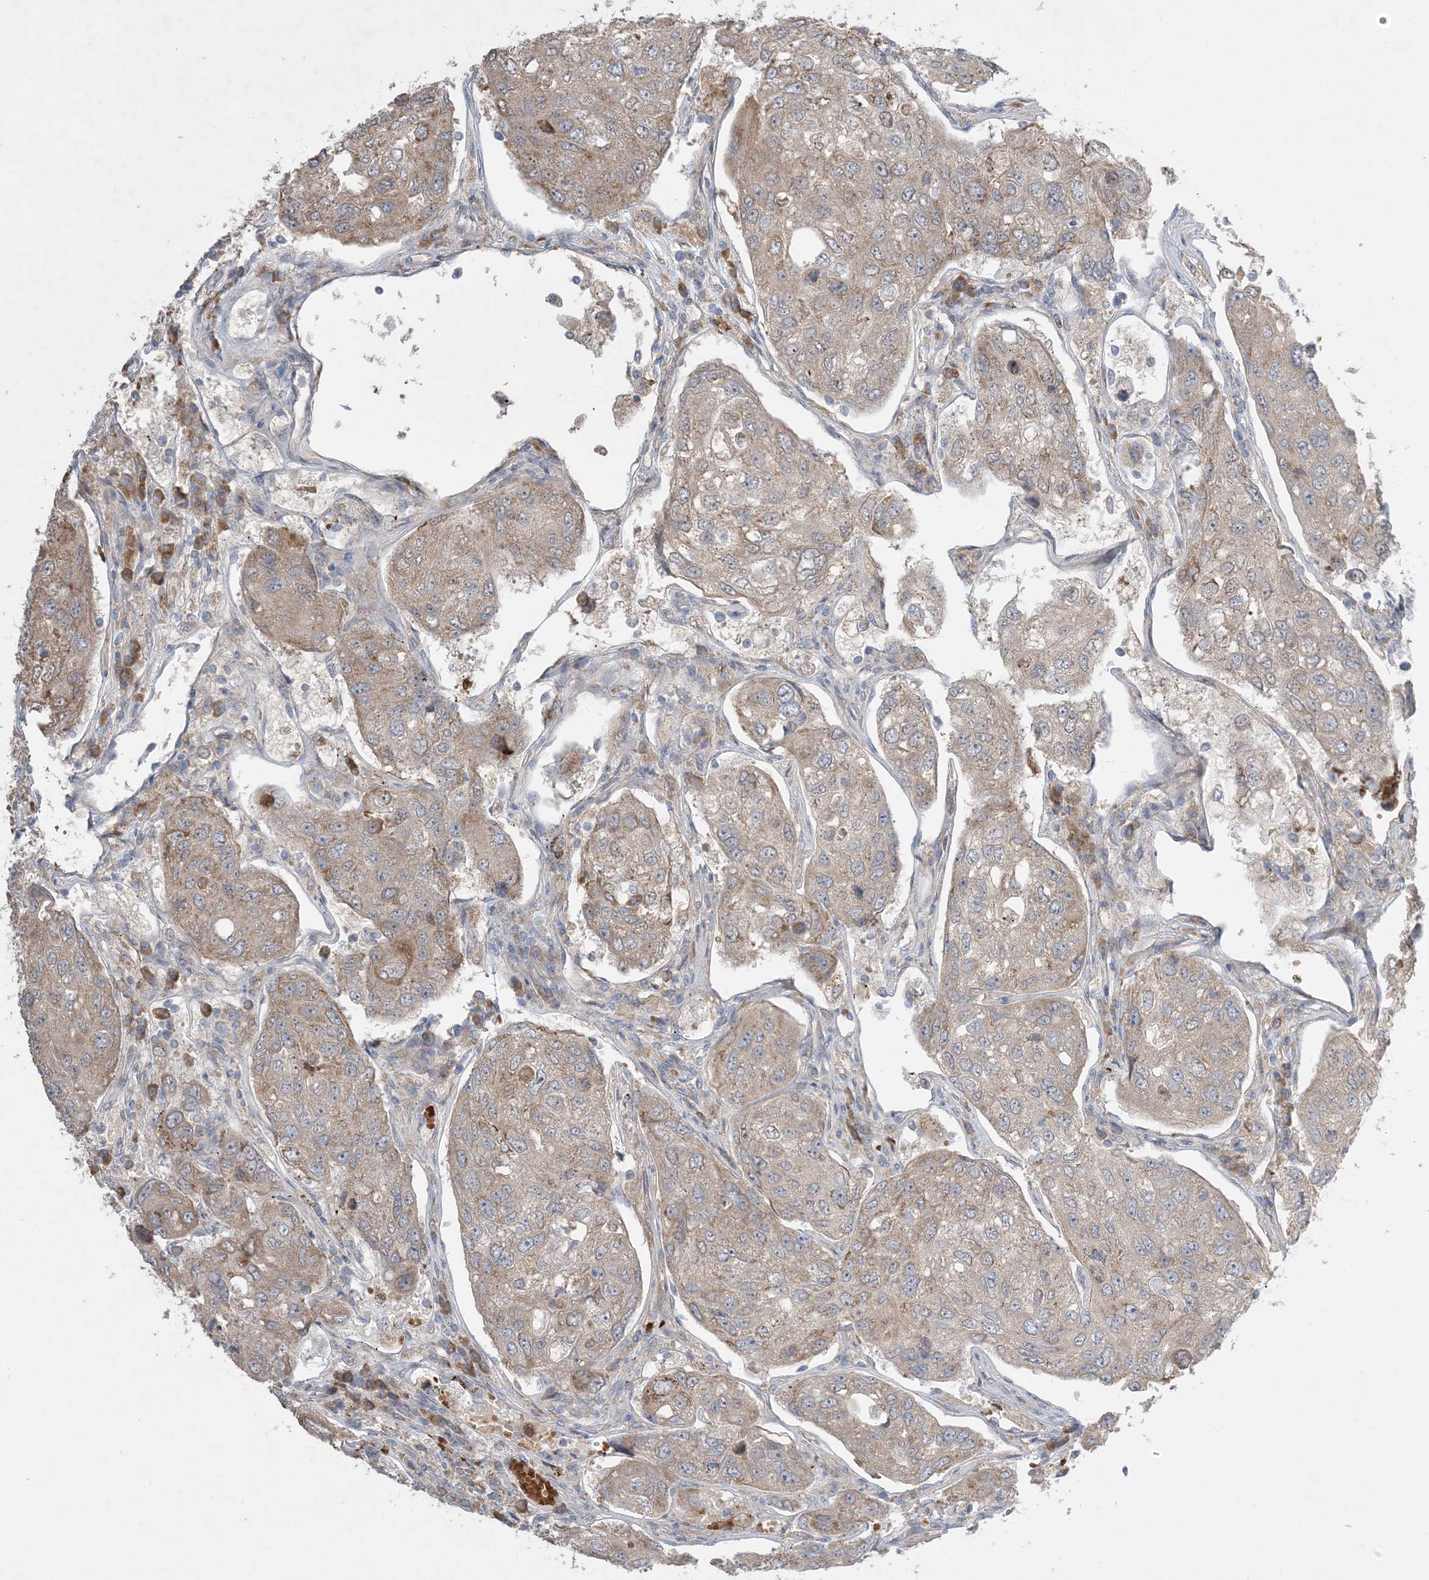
{"staining": {"intensity": "weak", "quantity": ">75%", "location": "cytoplasmic/membranous"}, "tissue": "urothelial cancer", "cell_type": "Tumor cells", "image_type": "cancer", "snomed": [{"axis": "morphology", "description": "Urothelial carcinoma, High grade"}, {"axis": "topography", "description": "Lymph node"}, {"axis": "topography", "description": "Urinary bladder"}], "caption": "Protein expression analysis of human urothelial cancer reveals weak cytoplasmic/membranous expression in approximately >75% of tumor cells. (Stains: DAB in brown, nuclei in blue, Microscopy: brightfield microscopy at high magnification).", "gene": "MMGT1", "patient": {"sex": "male", "age": 51}}